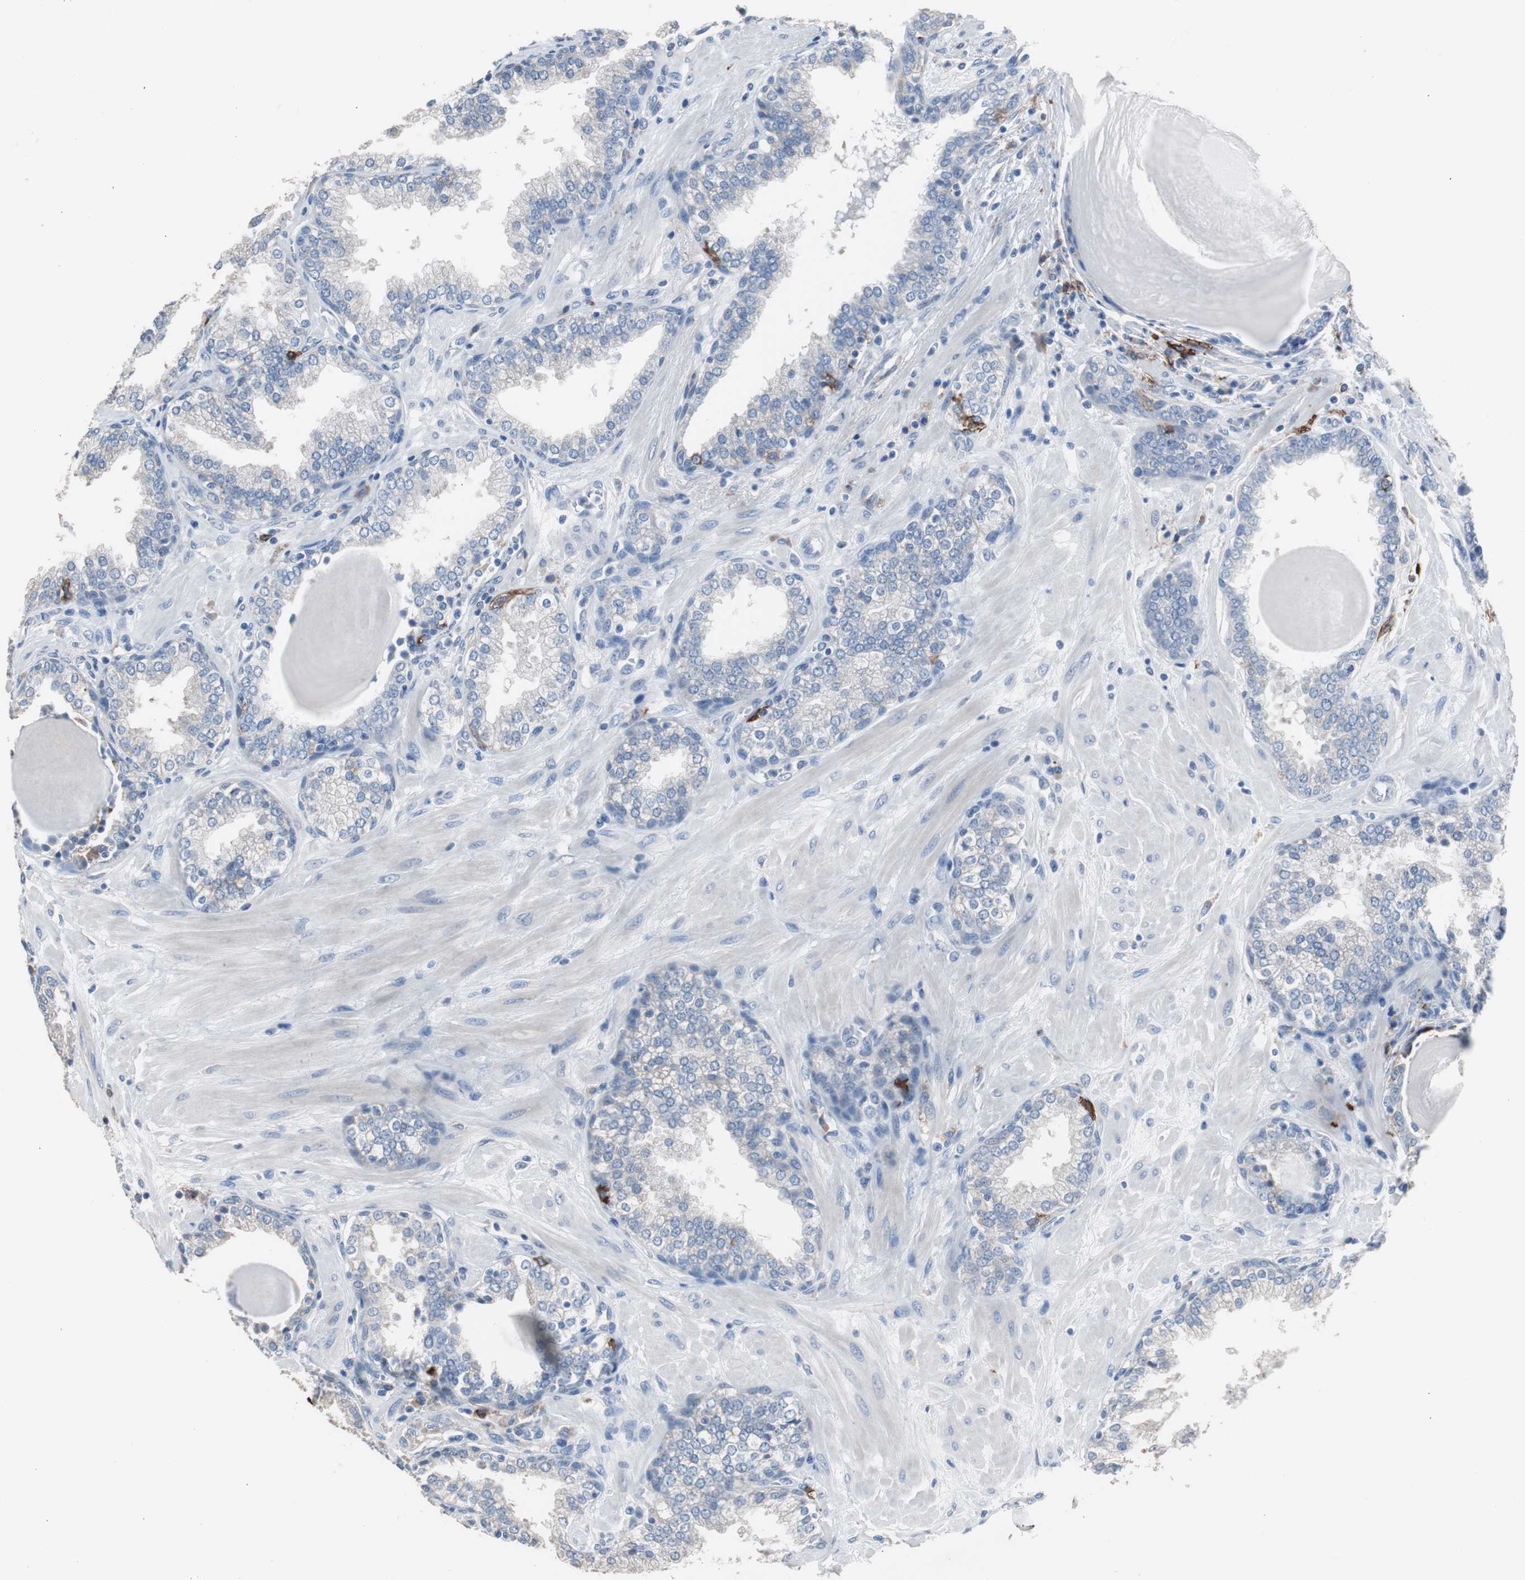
{"staining": {"intensity": "negative", "quantity": "none", "location": "none"}, "tissue": "prostate", "cell_type": "Glandular cells", "image_type": "normal", "snomed": [{"axis": "morphology", "description": "Normal tissue, NOS"}, {"axis": "topography", "description": "Prostate"}], "caption": "Immunohistochemical staining of unremarkable human prostate exhibits no significant expression in glandular cells. The staining is performed using DAB brown chromogen with nuclei counter-stained in using hematoxylin.", "gene": "FCGR2B", "patient": {"sex": "male", "age": 51}}